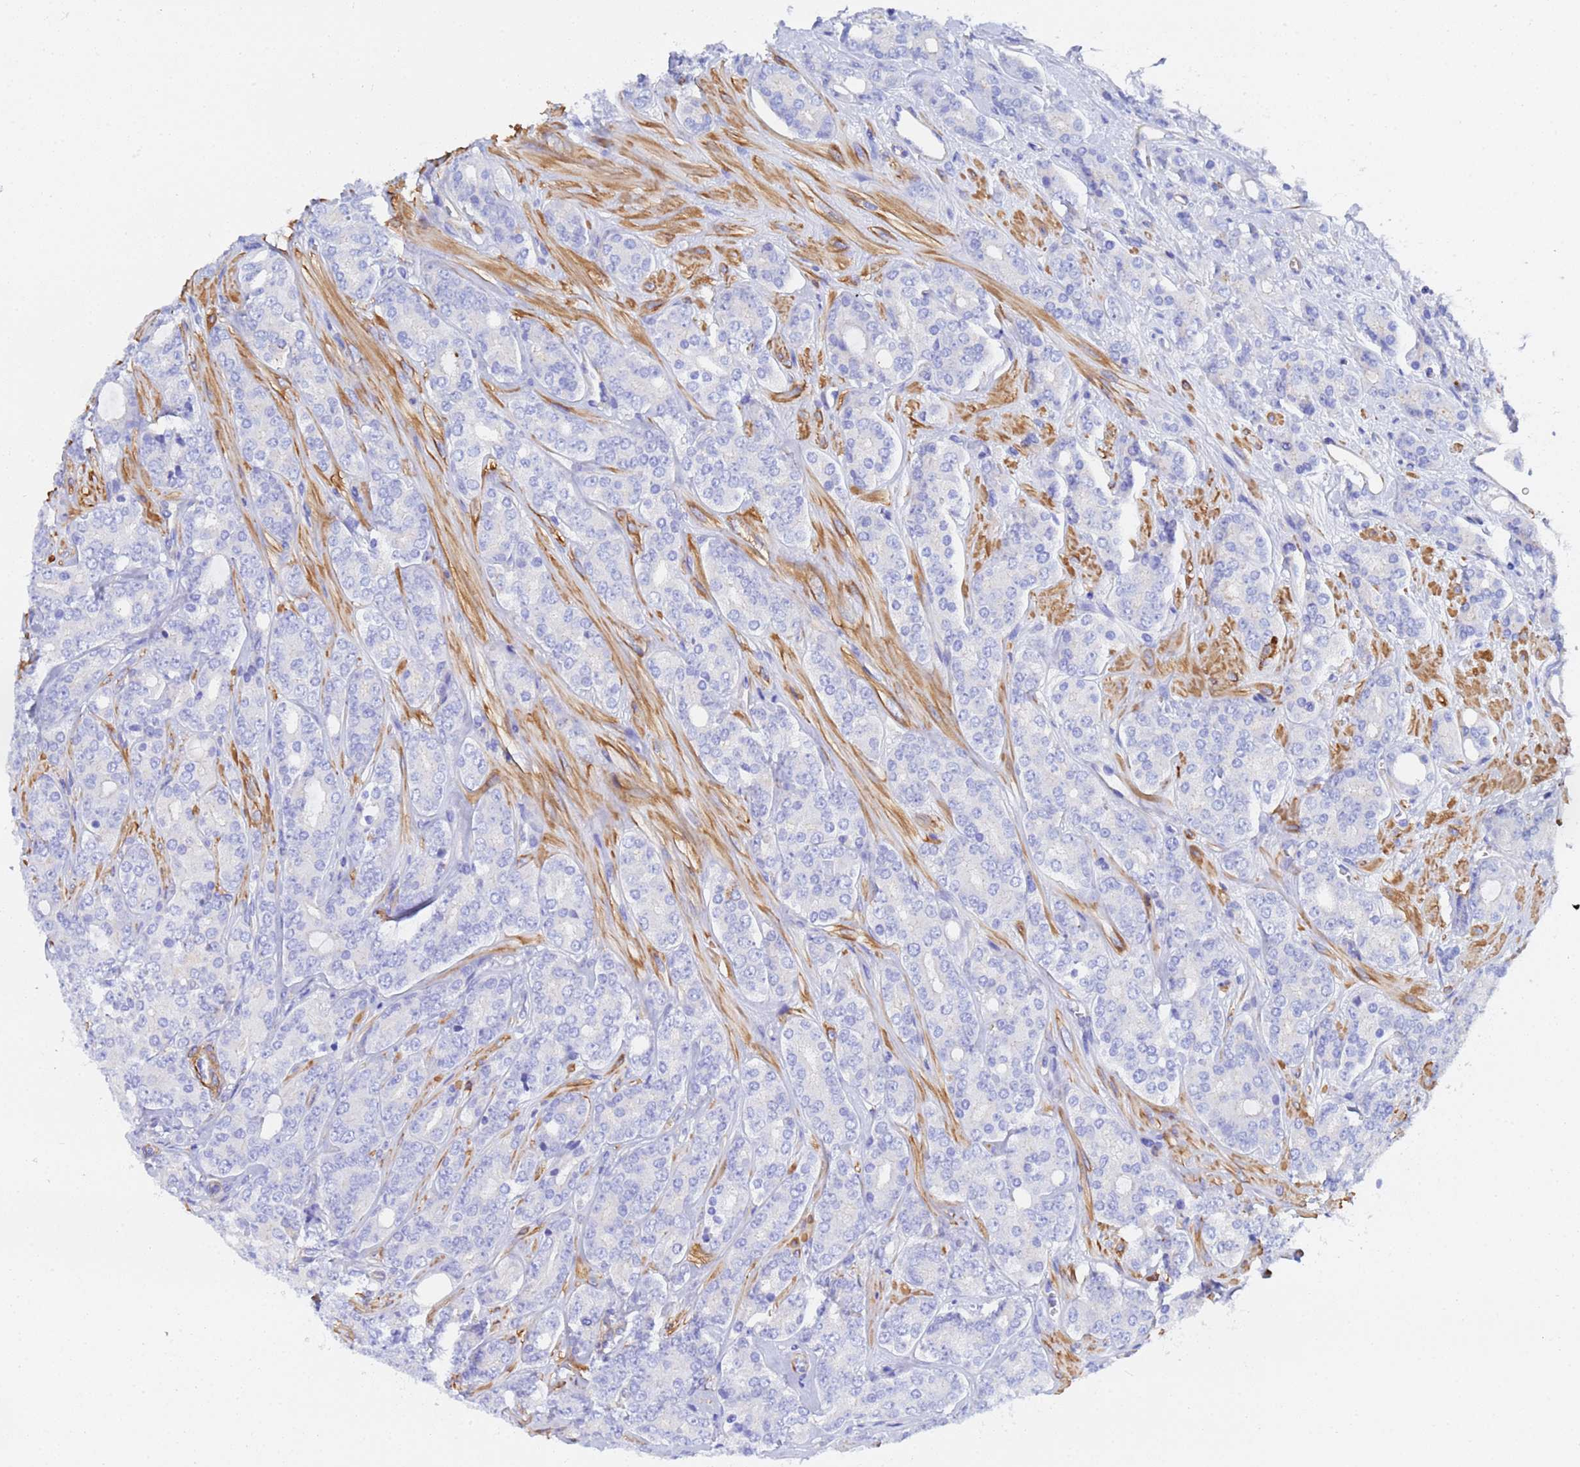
{"staining": {"intensity": "negative", "quantity": "none", "location": "none"}, "tissue": "prostate cancer", "cell_type": "Tumor cells", "image_type": "cancer", "snomed": [{"axis": "morphology", "description": "Adenocarcinoma, High grade"}, {"axis": "topography", "description": "Prostate"}], "caption": "A high-resolution image shows IHC staining of prostate cancer (high-grade adenocarcinoma), which demonstrates no significant staining in tumor cells.", "gene": "CST4", "patient": {"sex": "male", "age": 62}}